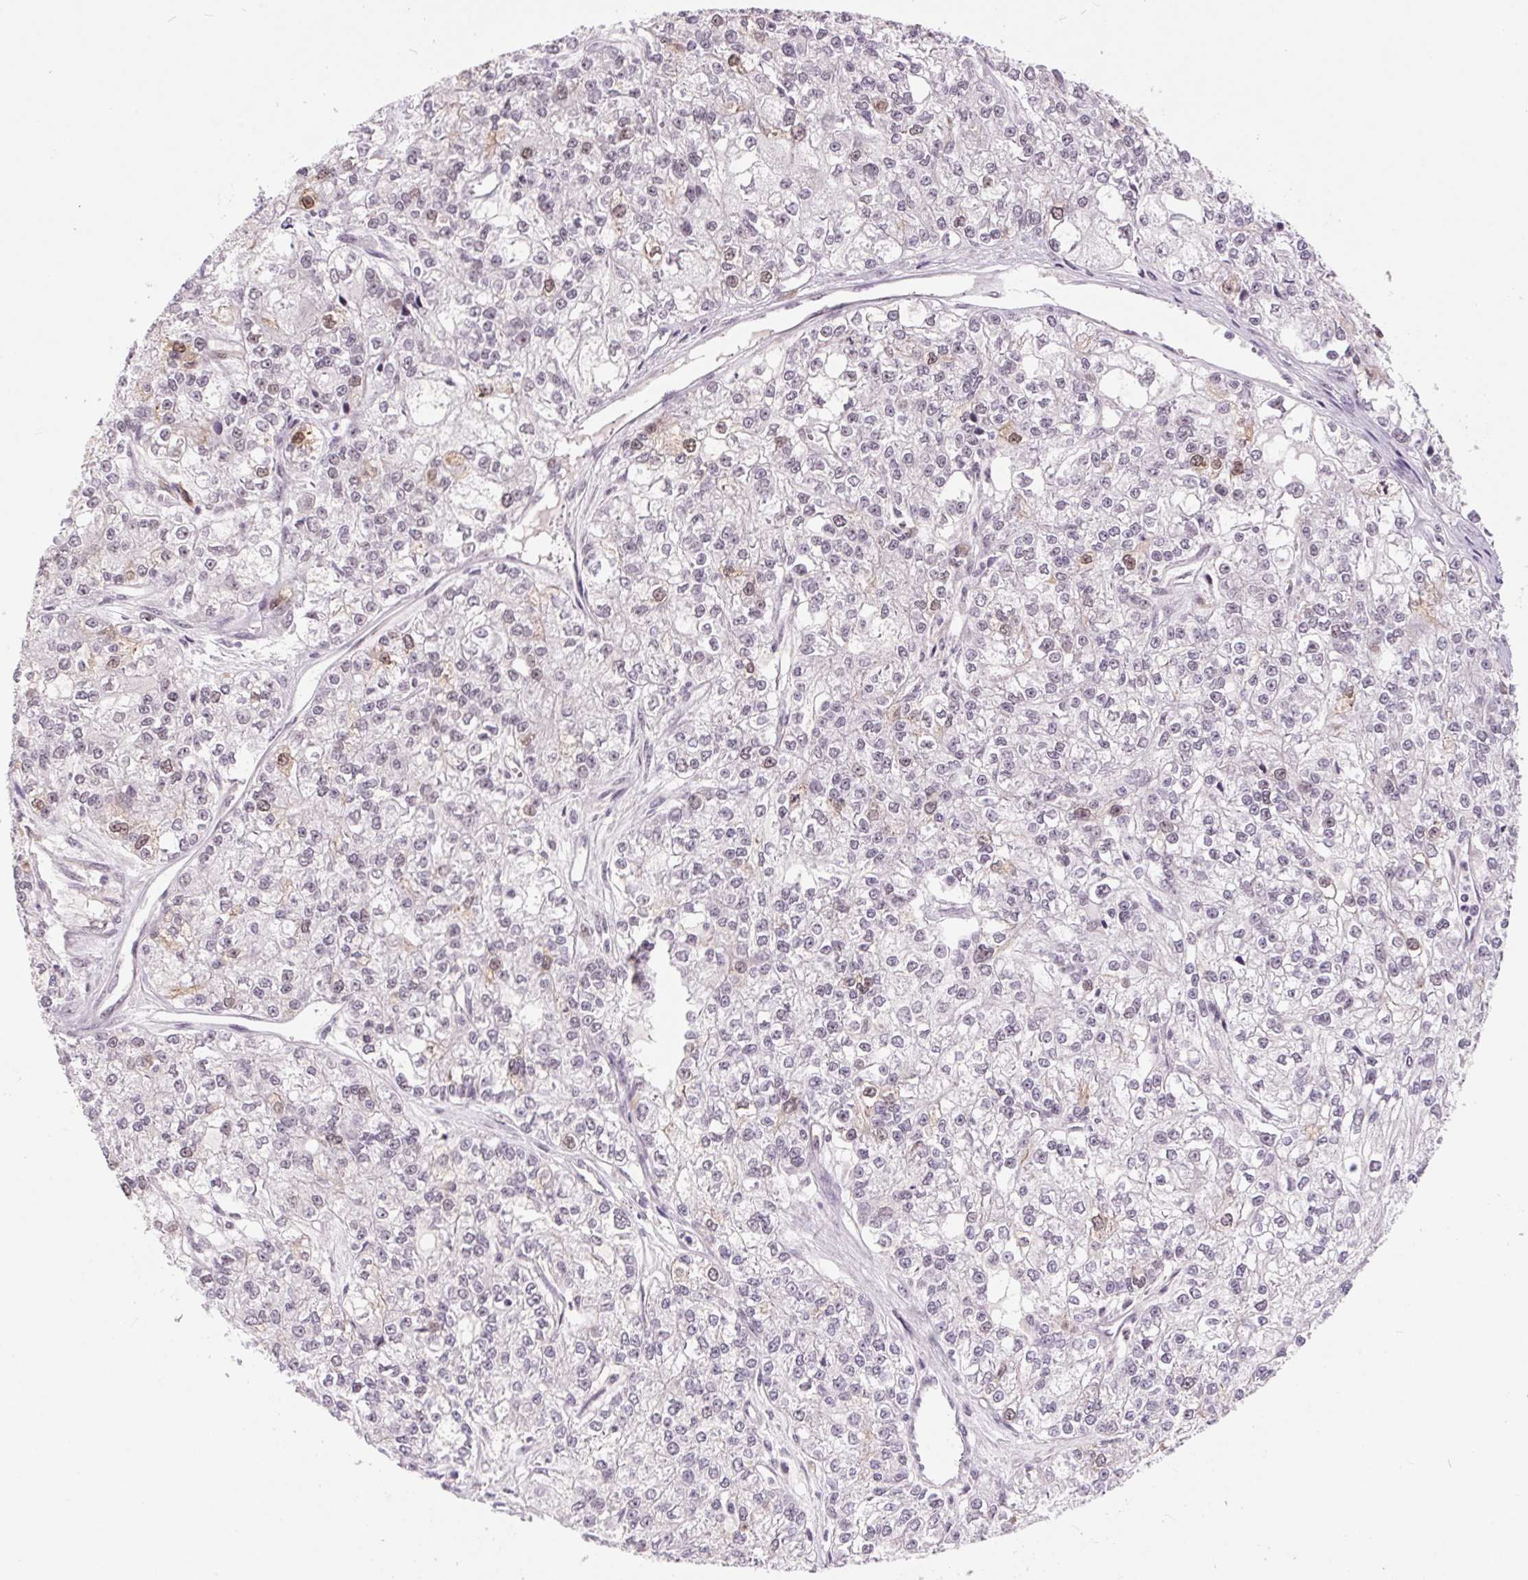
{"staining": {"intensity": "weak", "quantity": "<25%", "location": "nuclear"}, "tissue": "ovarian cancer", "cell_type": "Tumor cells", "image_type": "cancer", "snomed": [{"axis": "morphology", "description": "Carcinoma, endometroid"}, {"axis": "topography", "description": "Ovary"}], "caption": "The immunohistochemistry (IHC) photomicrograph has no significant staining in tumor cells of ovarian cancer tissue.", "gene": "CD2BP2", "patient": {"sex": "female", "age": 64}}